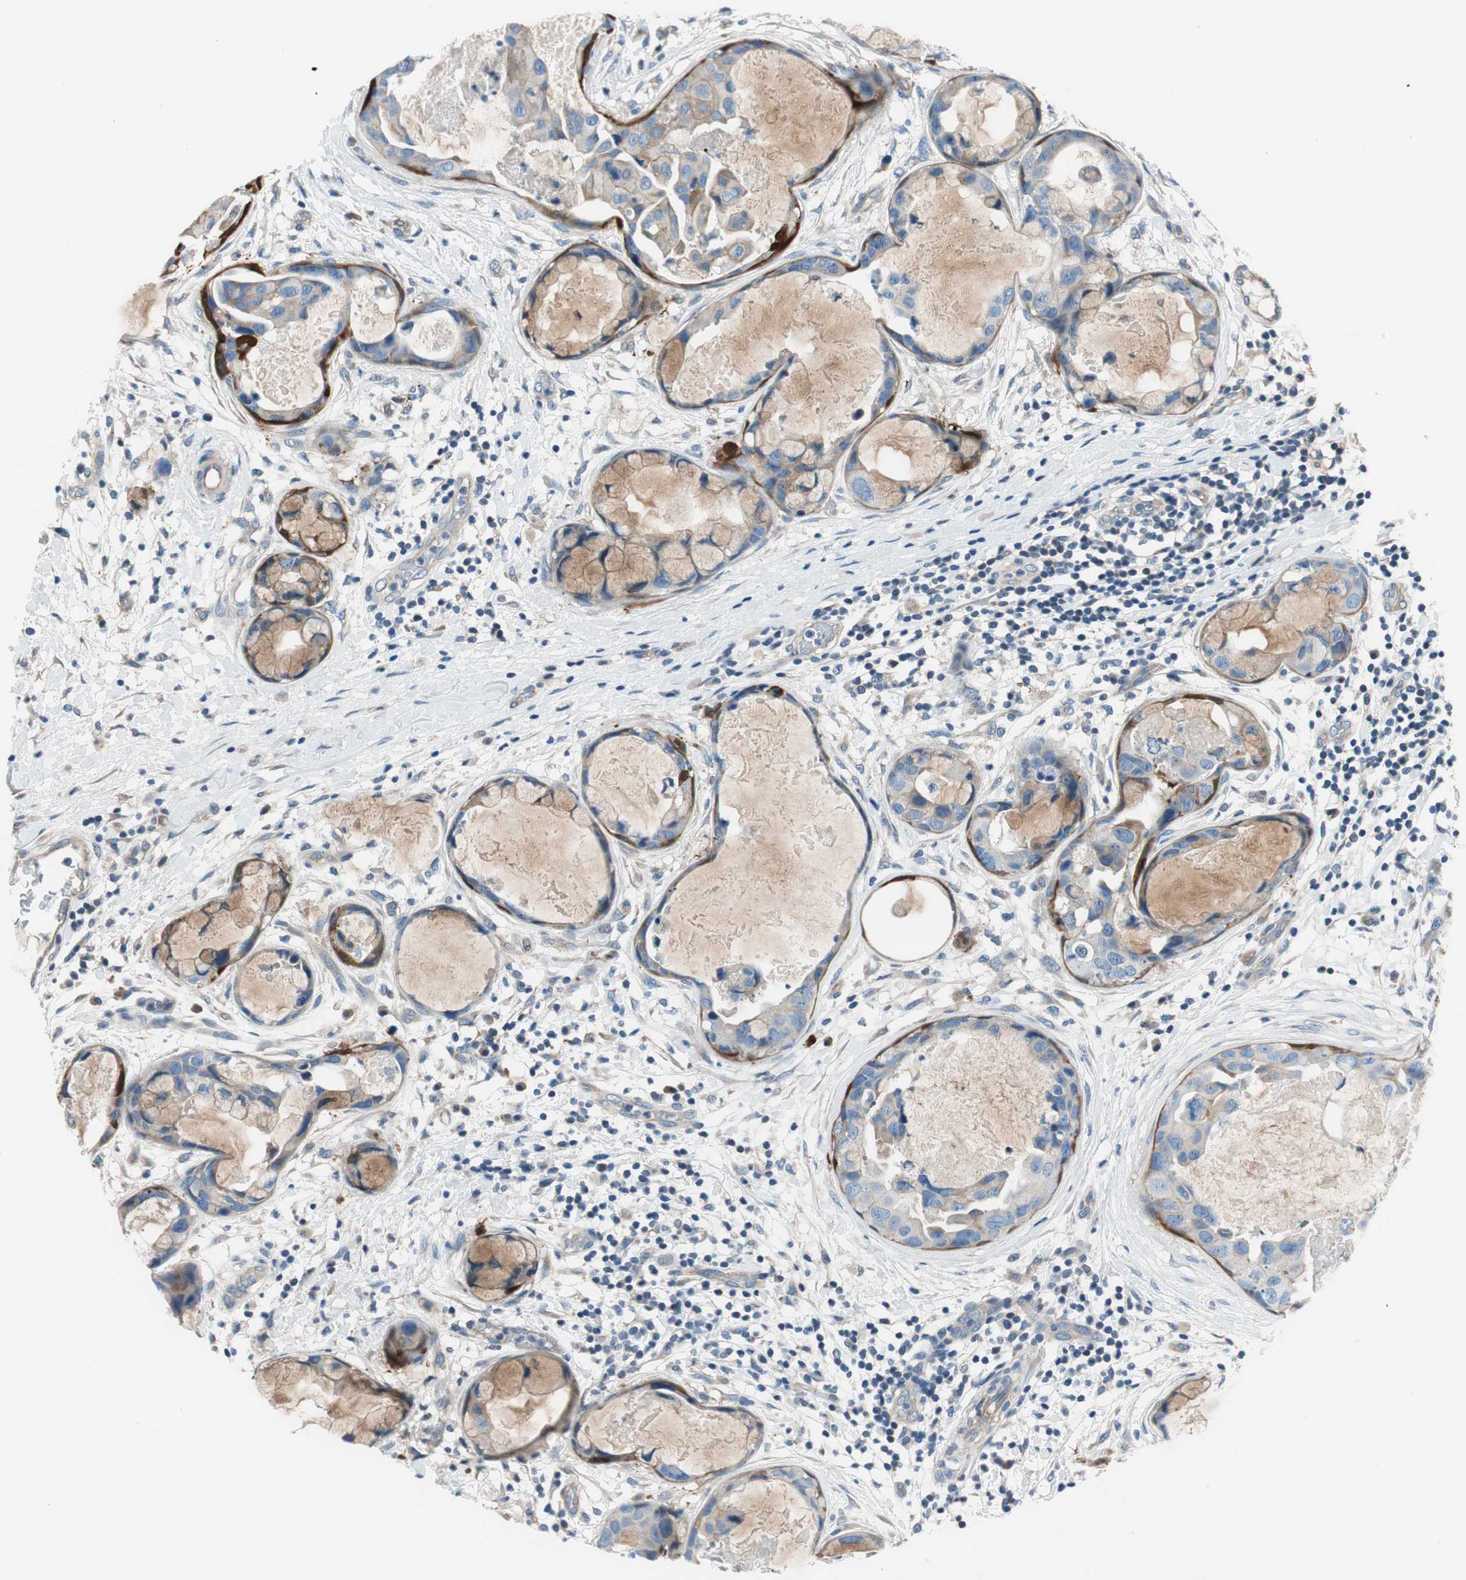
{"staining": {"intensity": "moderate", "quantity": "25%-75%", "location": "cytoplasmic/membranous"}, "tissue": "breast cancer", "cell_type": "Tumor cells", "image_type": "cancer", "snomed": [{"axis": "morphology", "description": "Duct carcinoma"}, {"axis": "topography", "description": "Breast"}], "caption": "The histopathology image displays staining of intraductal carcinoma (breast), revealing moderate cytoplasmic/membranous protein positivity (brown color) within tumor cells.", "gene": "CALML3", "patient": {"sex": "female", "age": 40}}